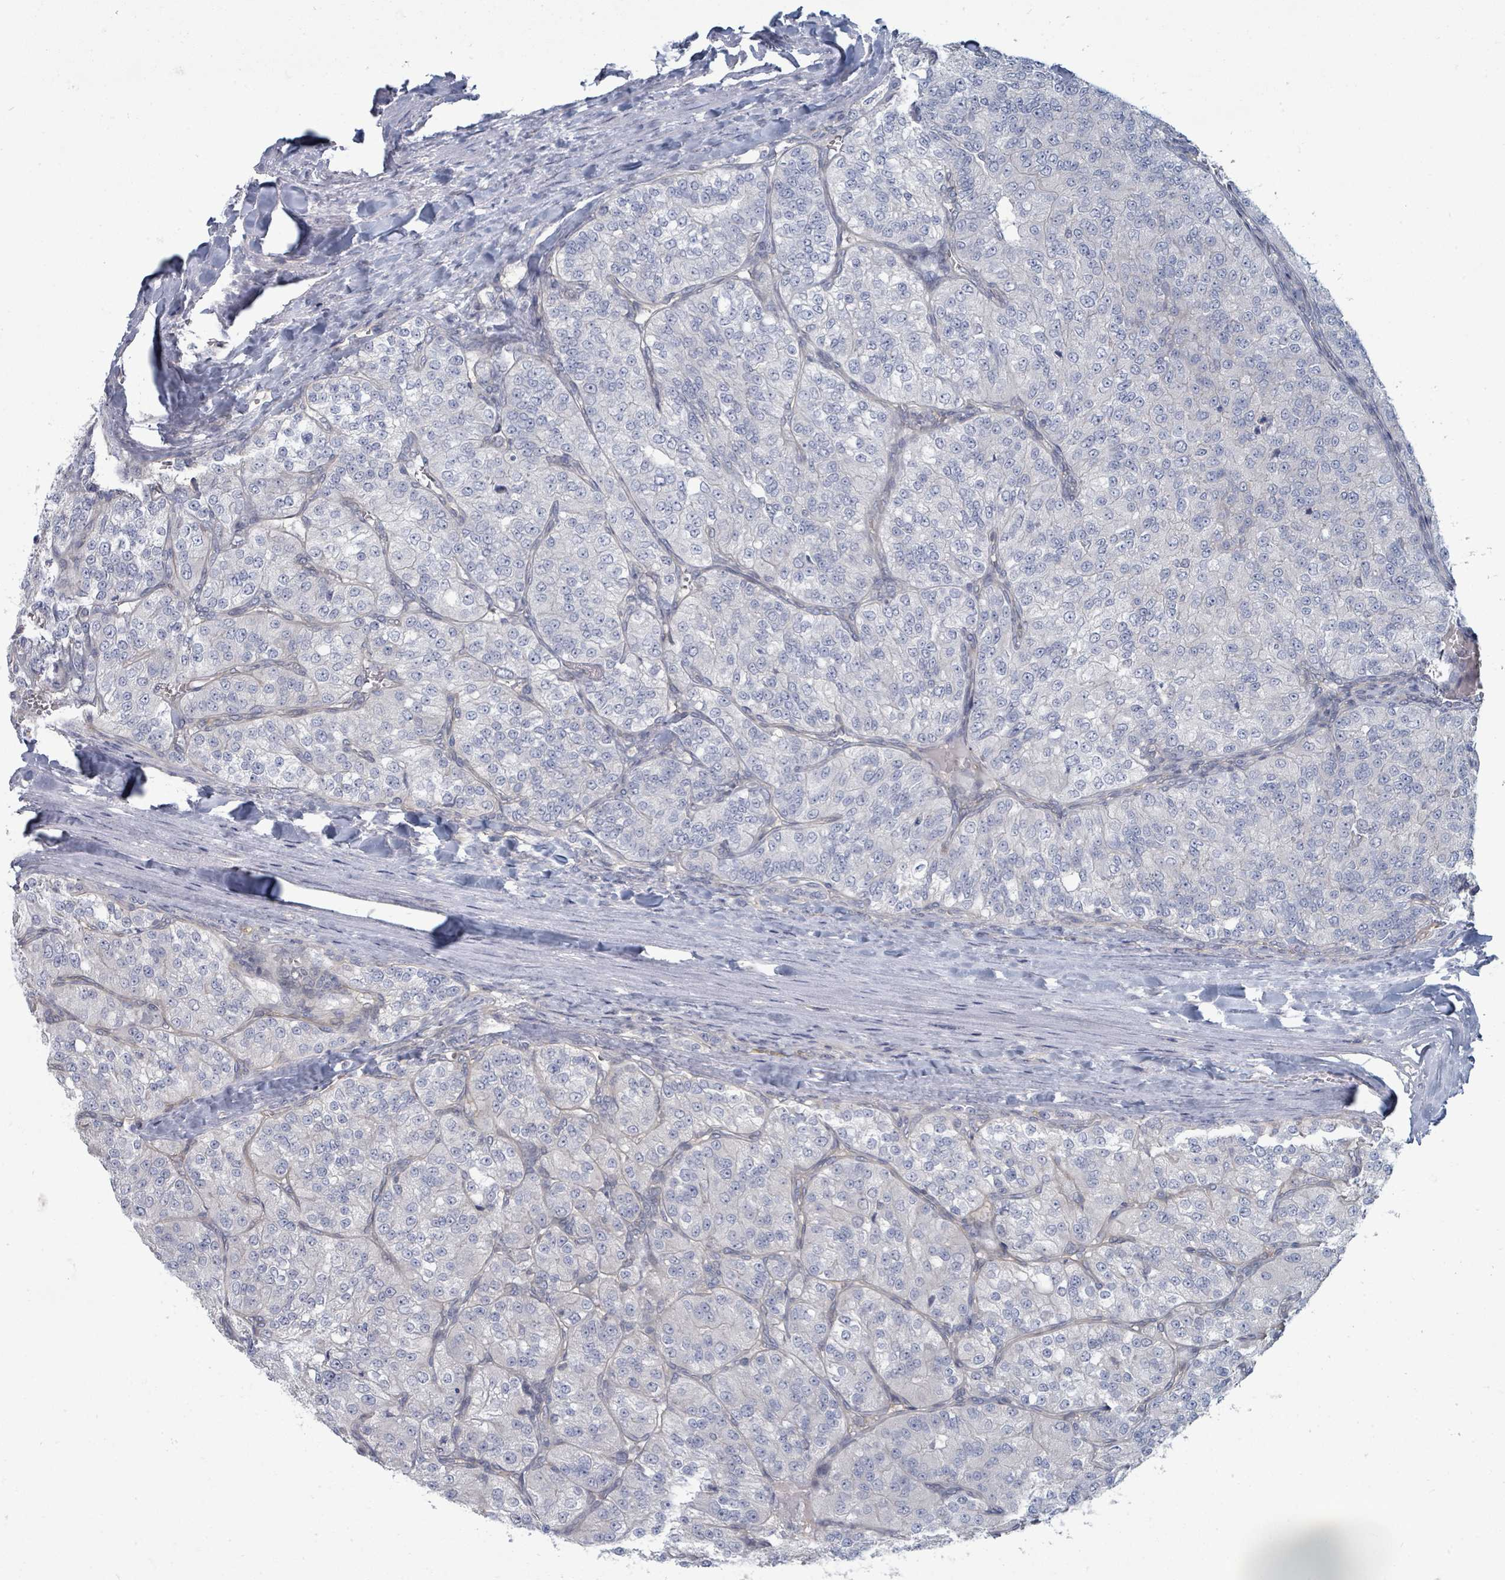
{"staining": {"intensity": "negative", "quantity": "none", "location": "none"}, "tissue": "renal cancer", "cell_type": "Tumor cells", "image_type": "cancer", "snomed": [{"axis": "morphology", "description": "Adenocarcinoma, NOS"}, {"axis": "topography", "description": "Kidney"}], "caption": "IHC micrograph of neoplastic tissue: renal adenocarcinoma stained with DAB displays no significant protein staining in tumor cells.", "gene": "SLC25A45", "patient": {"sex": "female", "age": 63}}